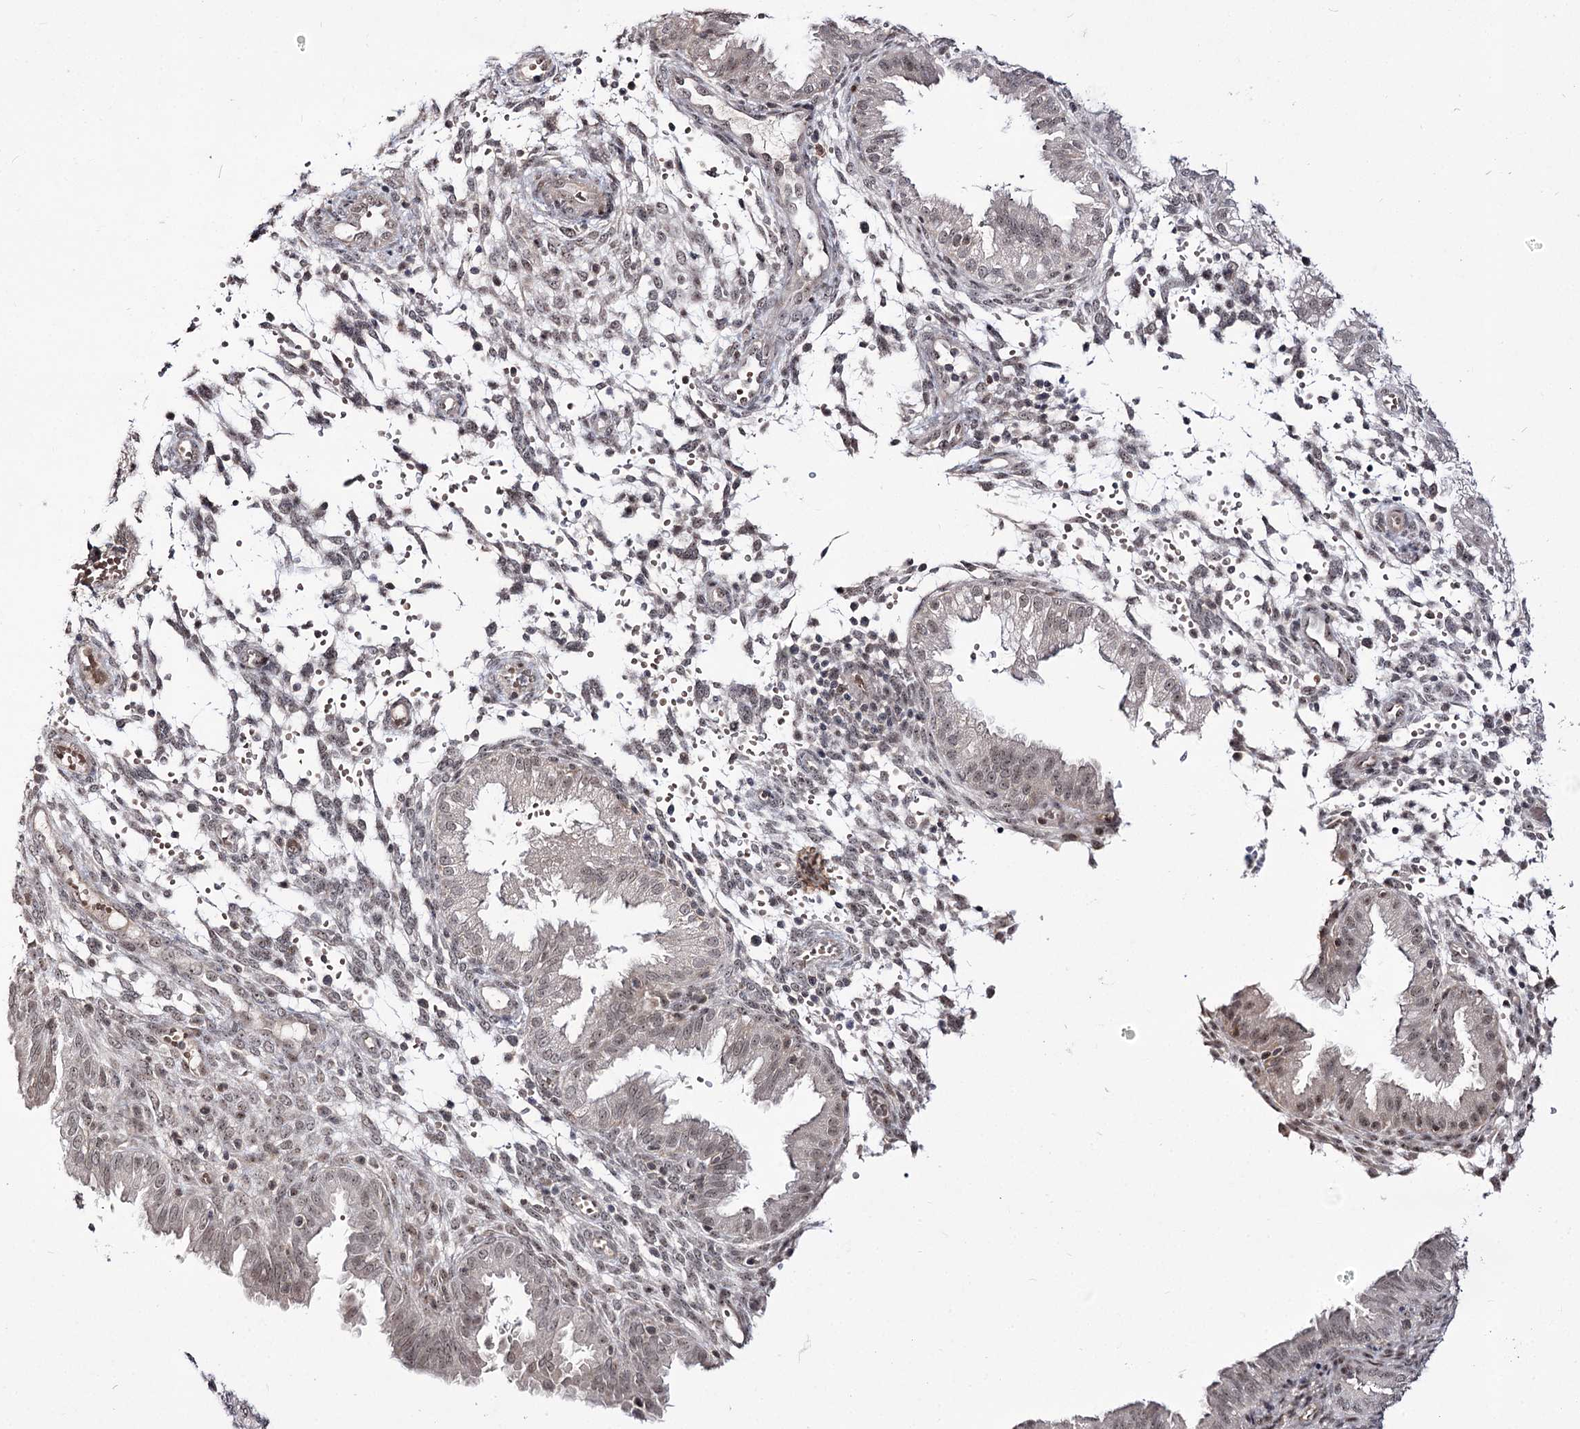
{"staining": {"intensity": "weak", "quantity": "25%-75%", "location": "nuclear"}, "tissue": "endometrium", "cell_type": "Cells in endometrial stroma", "image_type": "normal", "snomed": [{"axis": "morphology", "description": "Normal tissue, NOS"}, {"axis": "topography", "description": "Endometrium"}], "caption": "Brown immunohistochemical staining in normal human endometrium exhibits weak nuclear expression in about 25%-75% of cells in endometrial stroma.", "gene": "RRP9", "patient": {"sex": "female", "age": 33}}